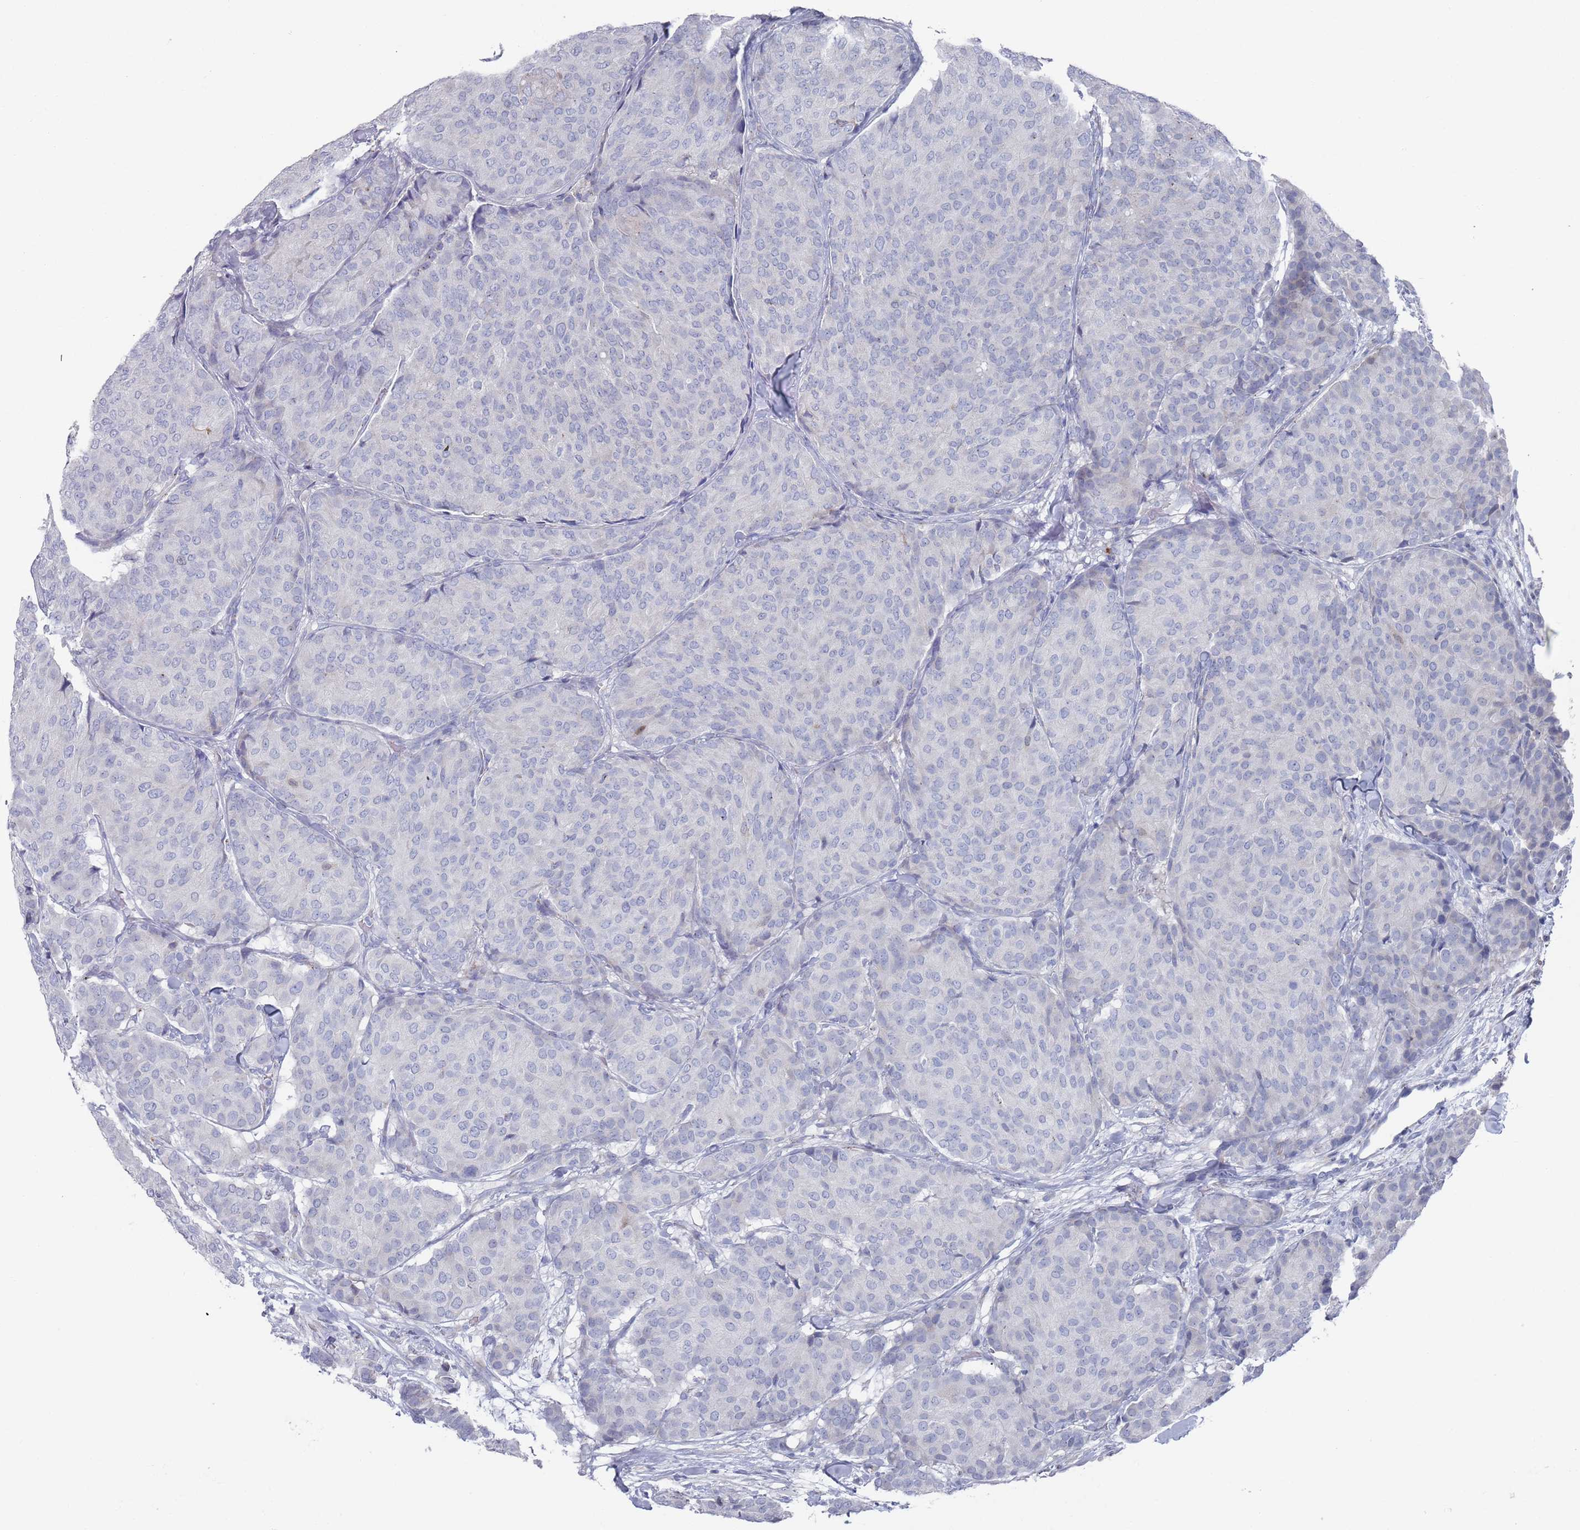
{"staining": {"intensity": "negative", "quantity": "none", "location": "none"}, "tissue": "breast cancer", "cell_type": "Tumor cells", "image_type": "cancer", "snomed": [{"axis": "morphology", "description": "Duct carcinoma"}, {"axis": "topography", "description": "Breast"}], "caption": "DAB immunohistochemical staining of human breast infiltrating ductal carcinoma demonstrates no significant positivity in tumor cells. The staining is performed using DAB brown chromogen with nuclei counter-stained in using hematoxylin.", "gene": "MAT1A", "patient": {"sex": "female", "age": 75}}